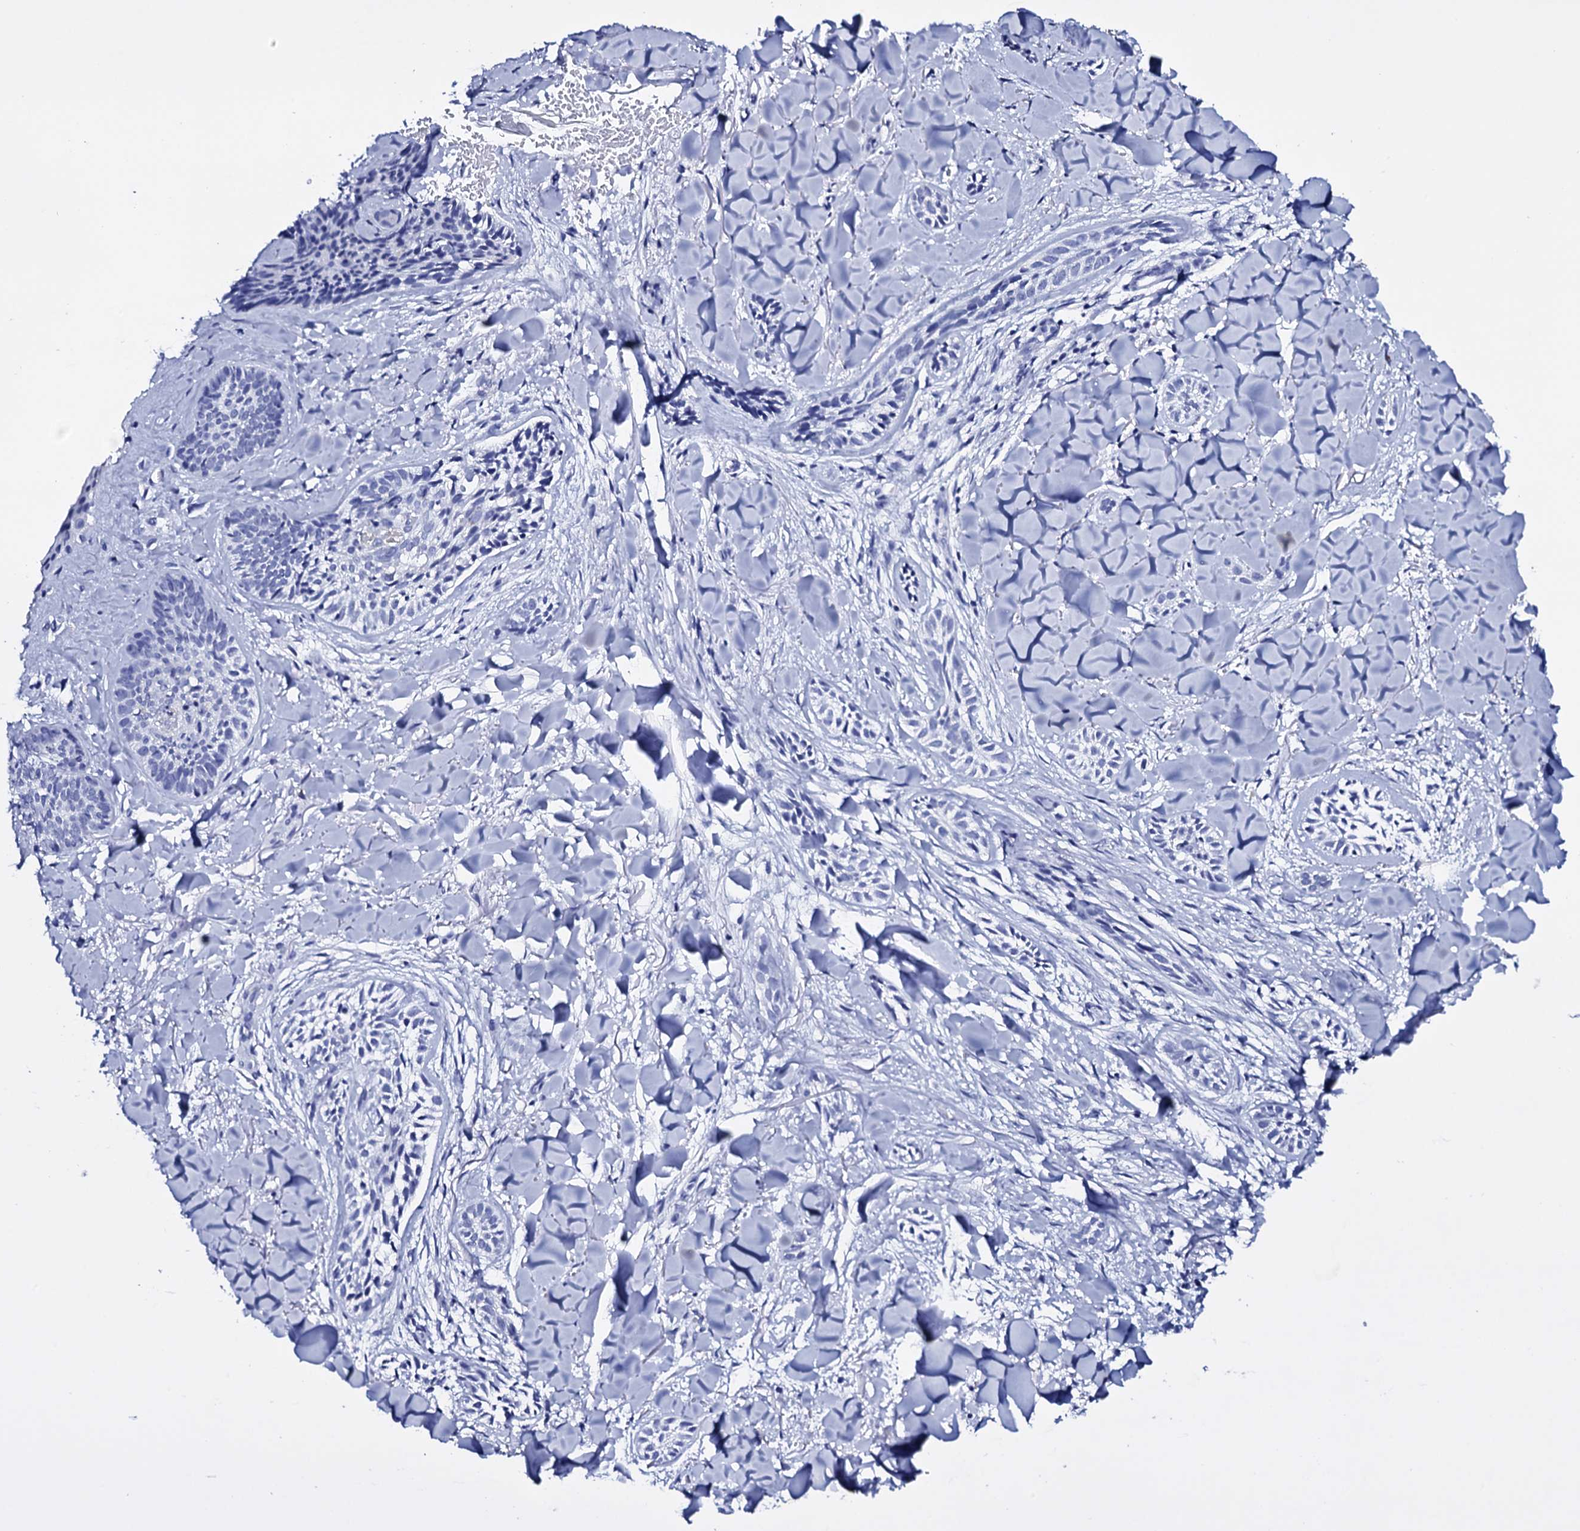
{"staining": {"intensity": "negative", "quantity": "none", "location": "none"}, "tissue": "skin cancer", "cell_type": "Tumor cells", "image_type": "cancer", "snomed": [{"axis": "morphology", "description": "Basal cell carcinoma"}, {"axis": "topography", "description": "Skin"}], "caption": "Protein analysis of skin basal cell carcinoma shows no significant expression in tumor cells. The staining was performed using DAB (3,3'-diaminobenzidine) to visualize the protein expression in brown, while the nuclei were stained in blue with hematoxylin (Magnification: 20x).", "gene": "ITPRID2", "patient": {"sex": "female", "age": 59}}